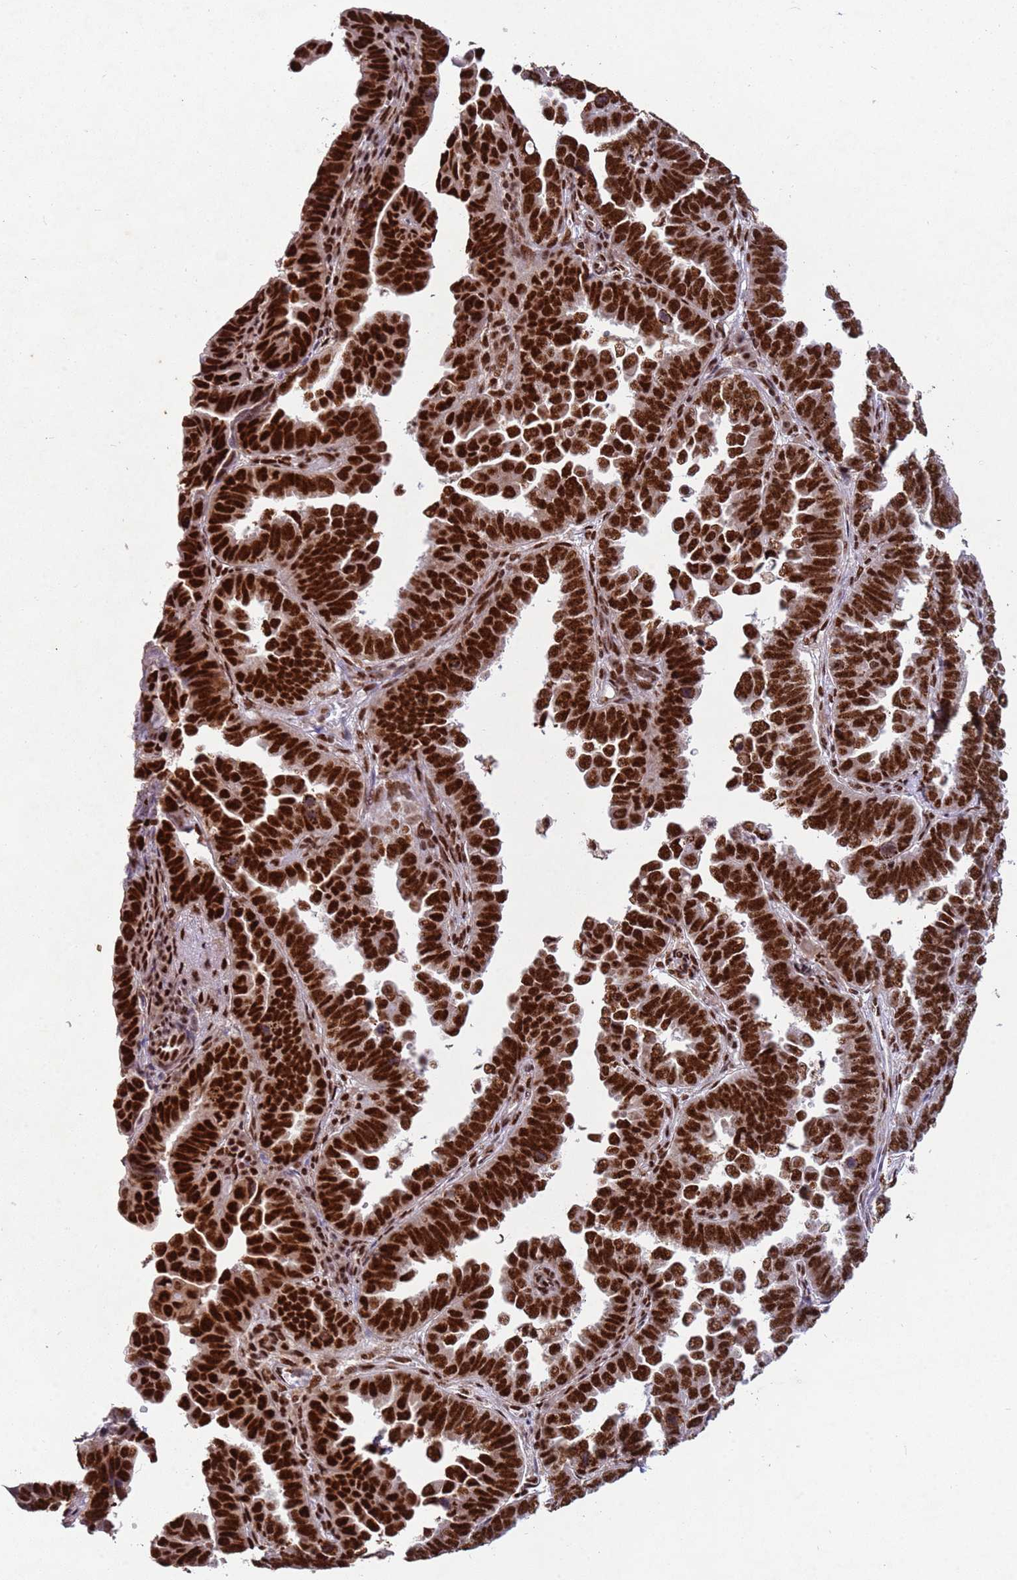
{"staining": {"intensity": "strong", "quantity": ">75%", "location": "nuclear"}, "tissue": "endometrial cancer", "cell_type": "Tumor cells", "image_type": "cancer", "snomed": [{"axis": "morphology", "description": "Adenocarcinoma, NOS"}, {"axis": "topography", "description": "Endometrium"}], "caption": "A high-resolution histopathology image shows IHC staining of endometrial cancer (adenocarcinoma), which shows strong nuclear expression in approximately >75% of tumor cells.", "gene": "ESF1", "patient": {"sex": "female", "age": 75}}